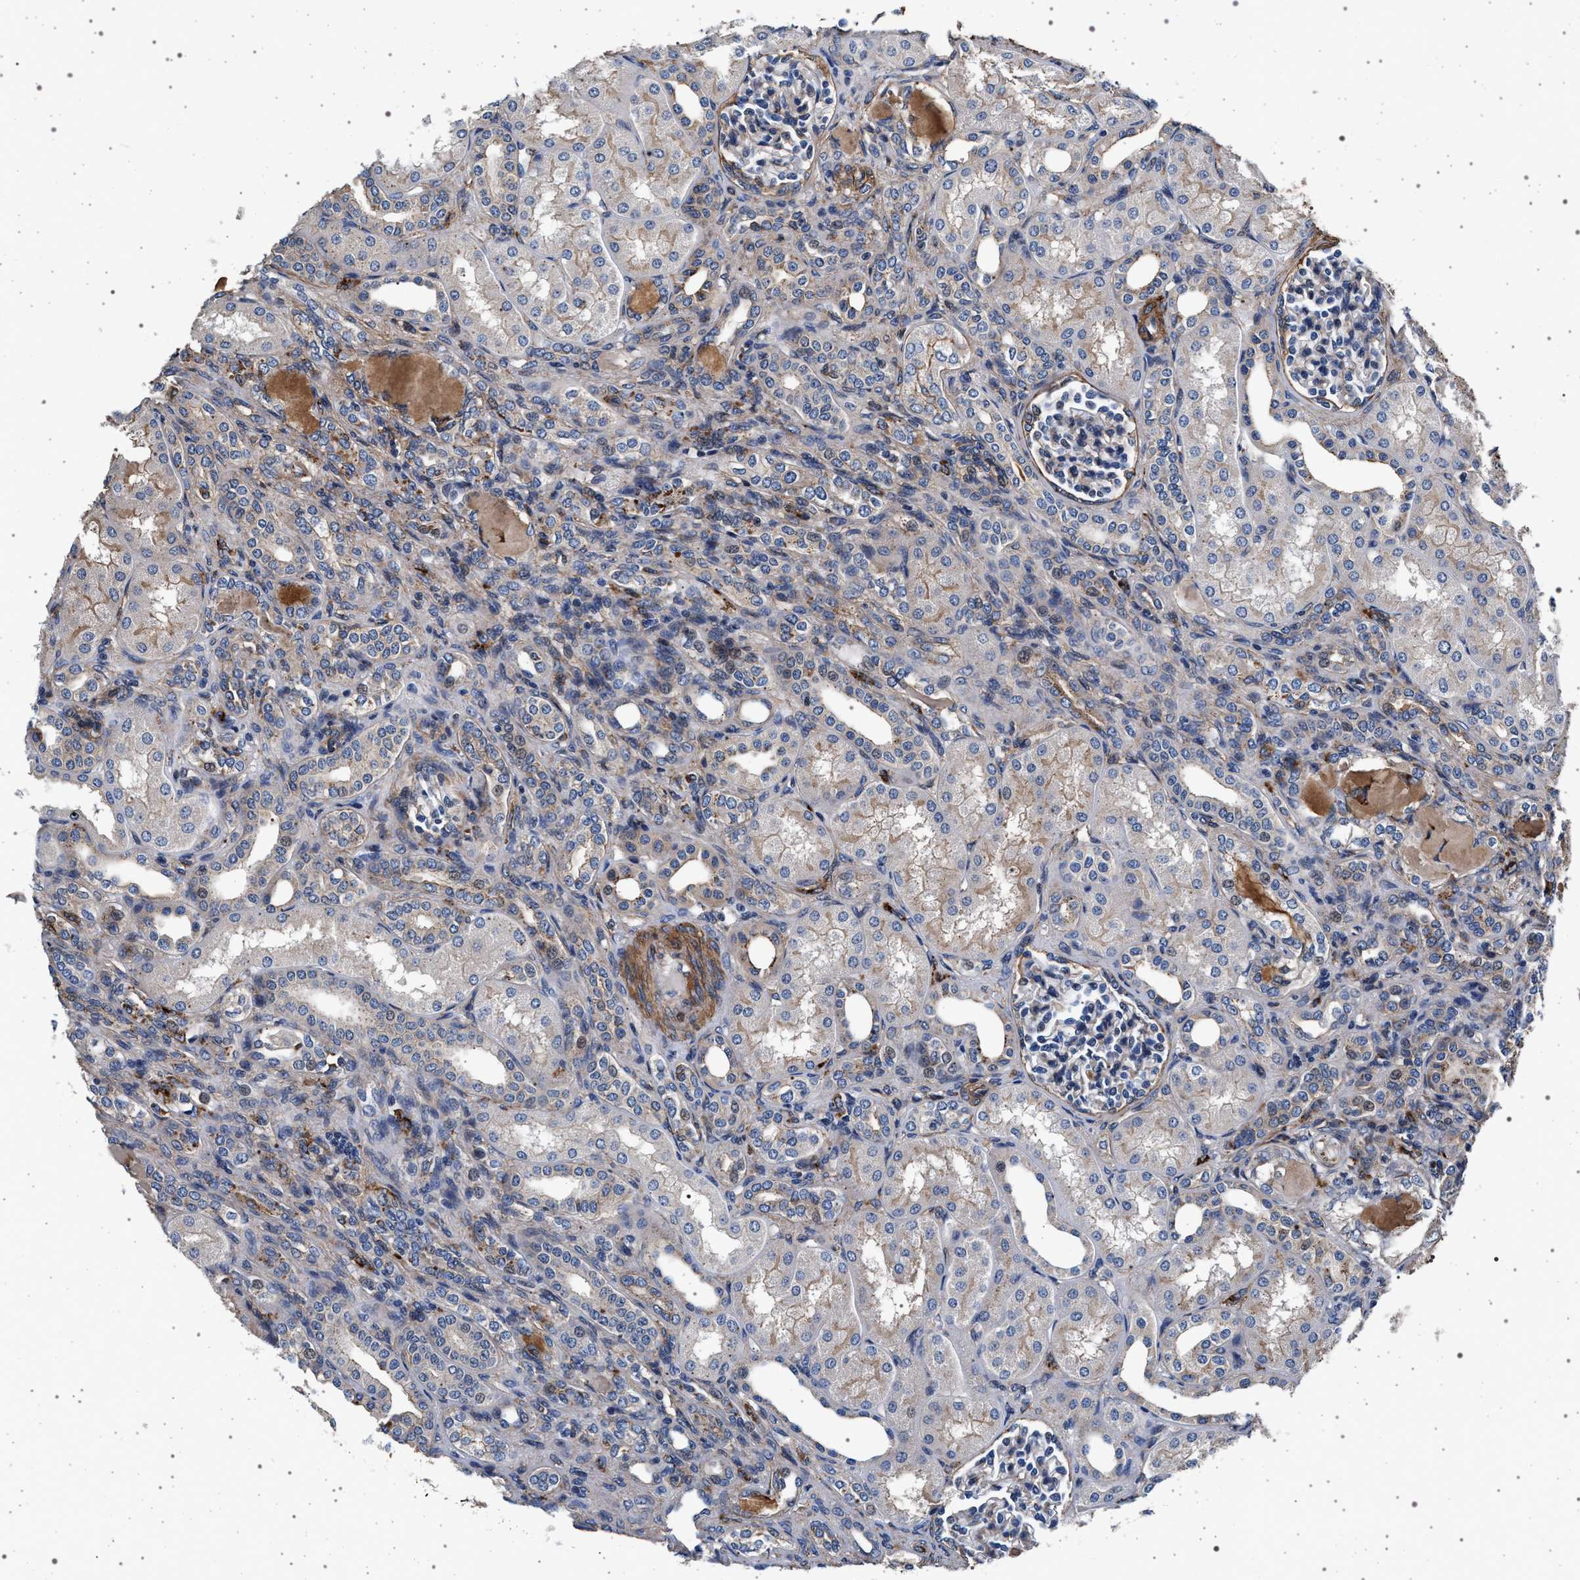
{"staining": {"intensity": "moderate", "quantity": "<25%", "location": "cytoplasmic/membranous"}, "tissue": "kidney", "cell_type": "Cells in glomeruli", "image_type": "normal", "snomed": [{"axis": "morphology", "description": "Normal tissue, NOS"}, {"axis": "topography", "description": "Kidney"}], "caption": "Cells in glomeruli show moderate cytoplasmic/membranous expression in approximately <25% of cells in unremarkable kidney. (DAB (3,3'-diaminobenzidine) IHC, brown staining for protein, blue staining for nuclei).", "gene": "KCNK6", "patient": {"sex": "male", "age": 7}}